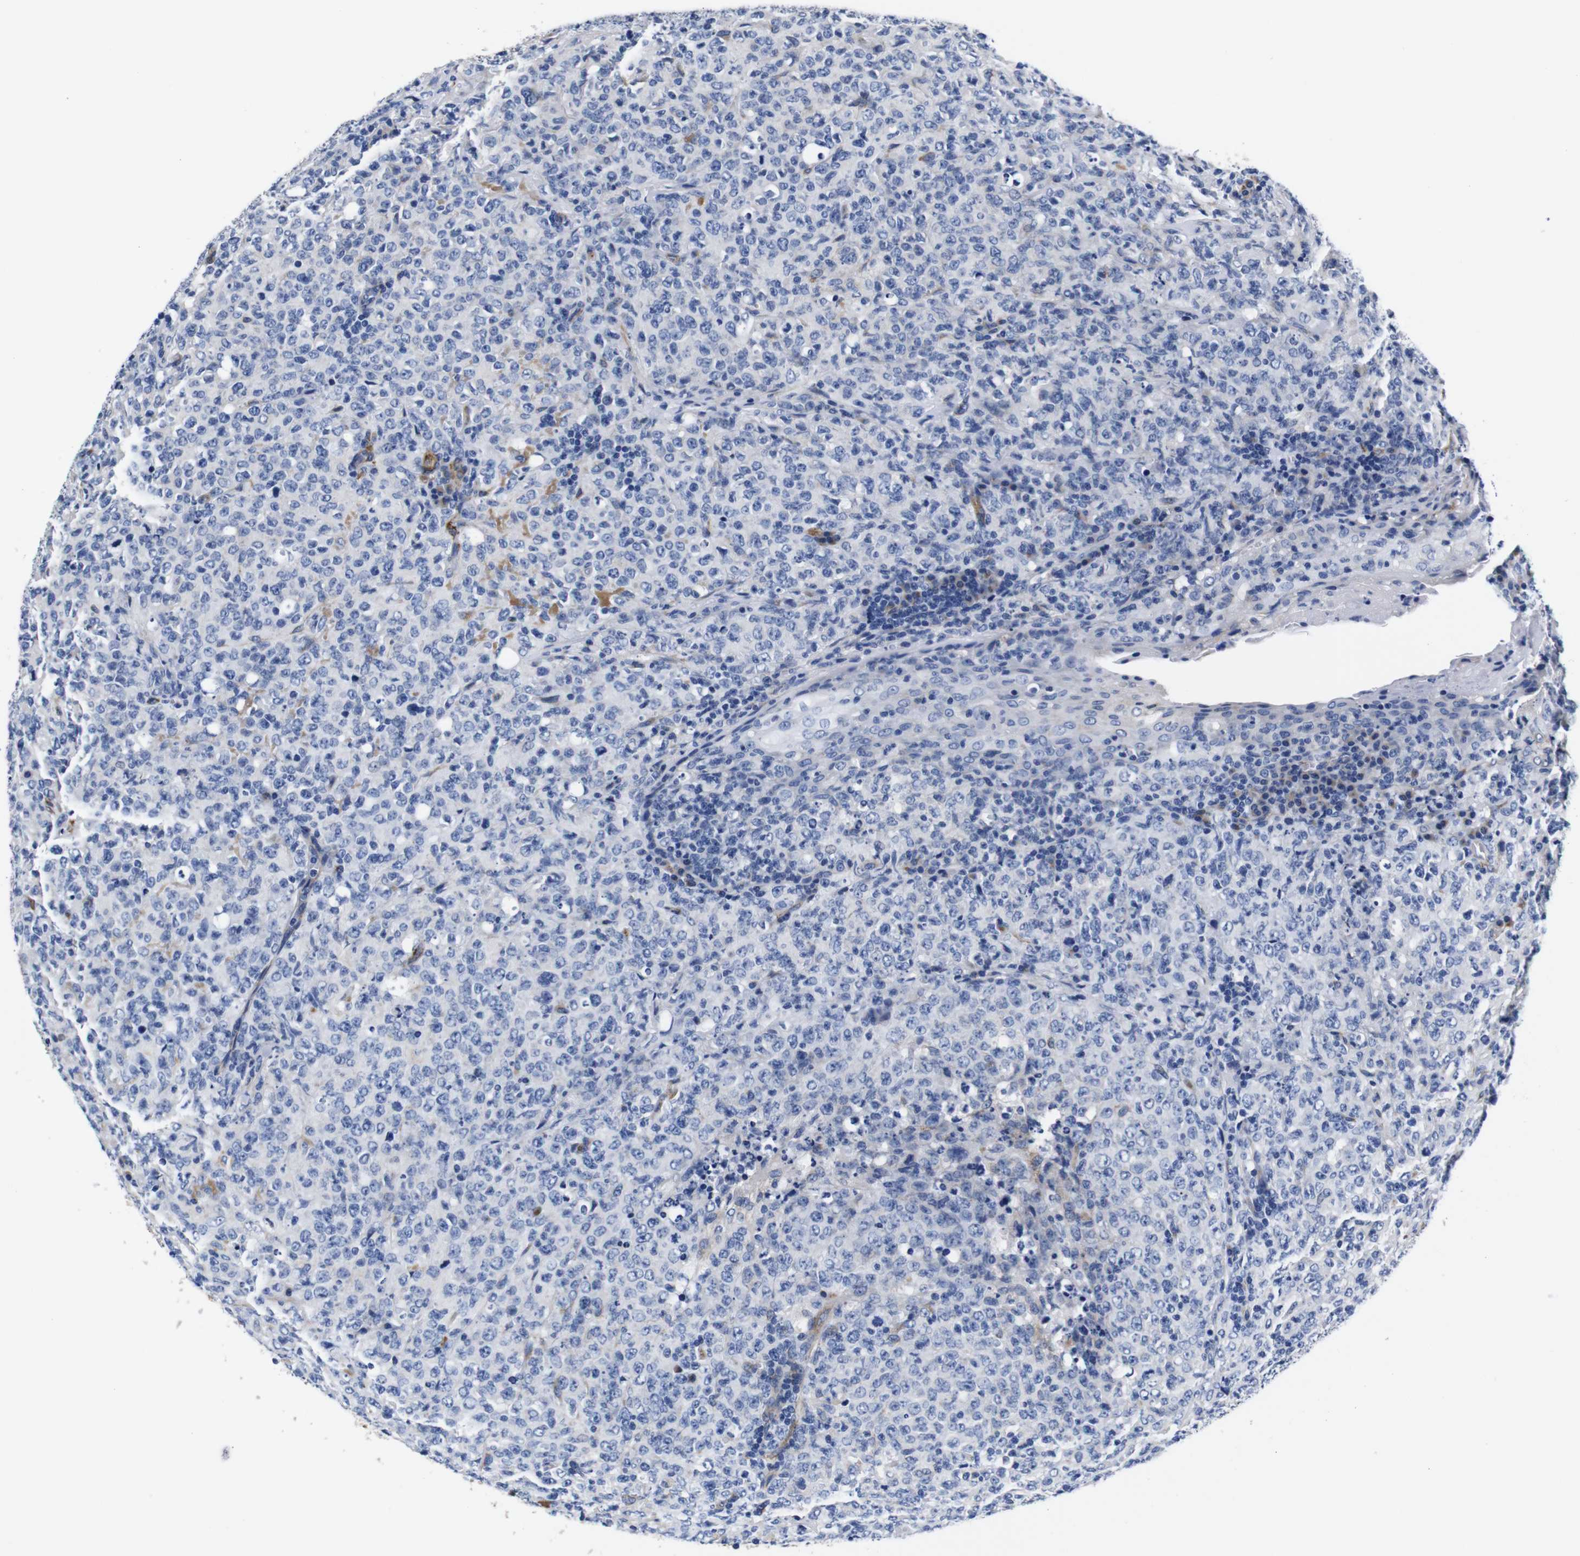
{"staining": {"intensity": "negative", "quantity": "none", "location": "none"}, "tissue": "lymphoma", "cell_type": "Tumor cells", "image_type": "cancer", "snomed": [{"axis": "morphology", "description": "Malignant lymphoma, non-Hodgkin's type, High grade"}, {"axis": "topography", "description": "Tonsil"}], "caption": "This is an IHC micrograph of lymphoma. There is no expression in tumor cells.", "gene": "LRIG1", "patient": {"sex": "female", "age": 36}}